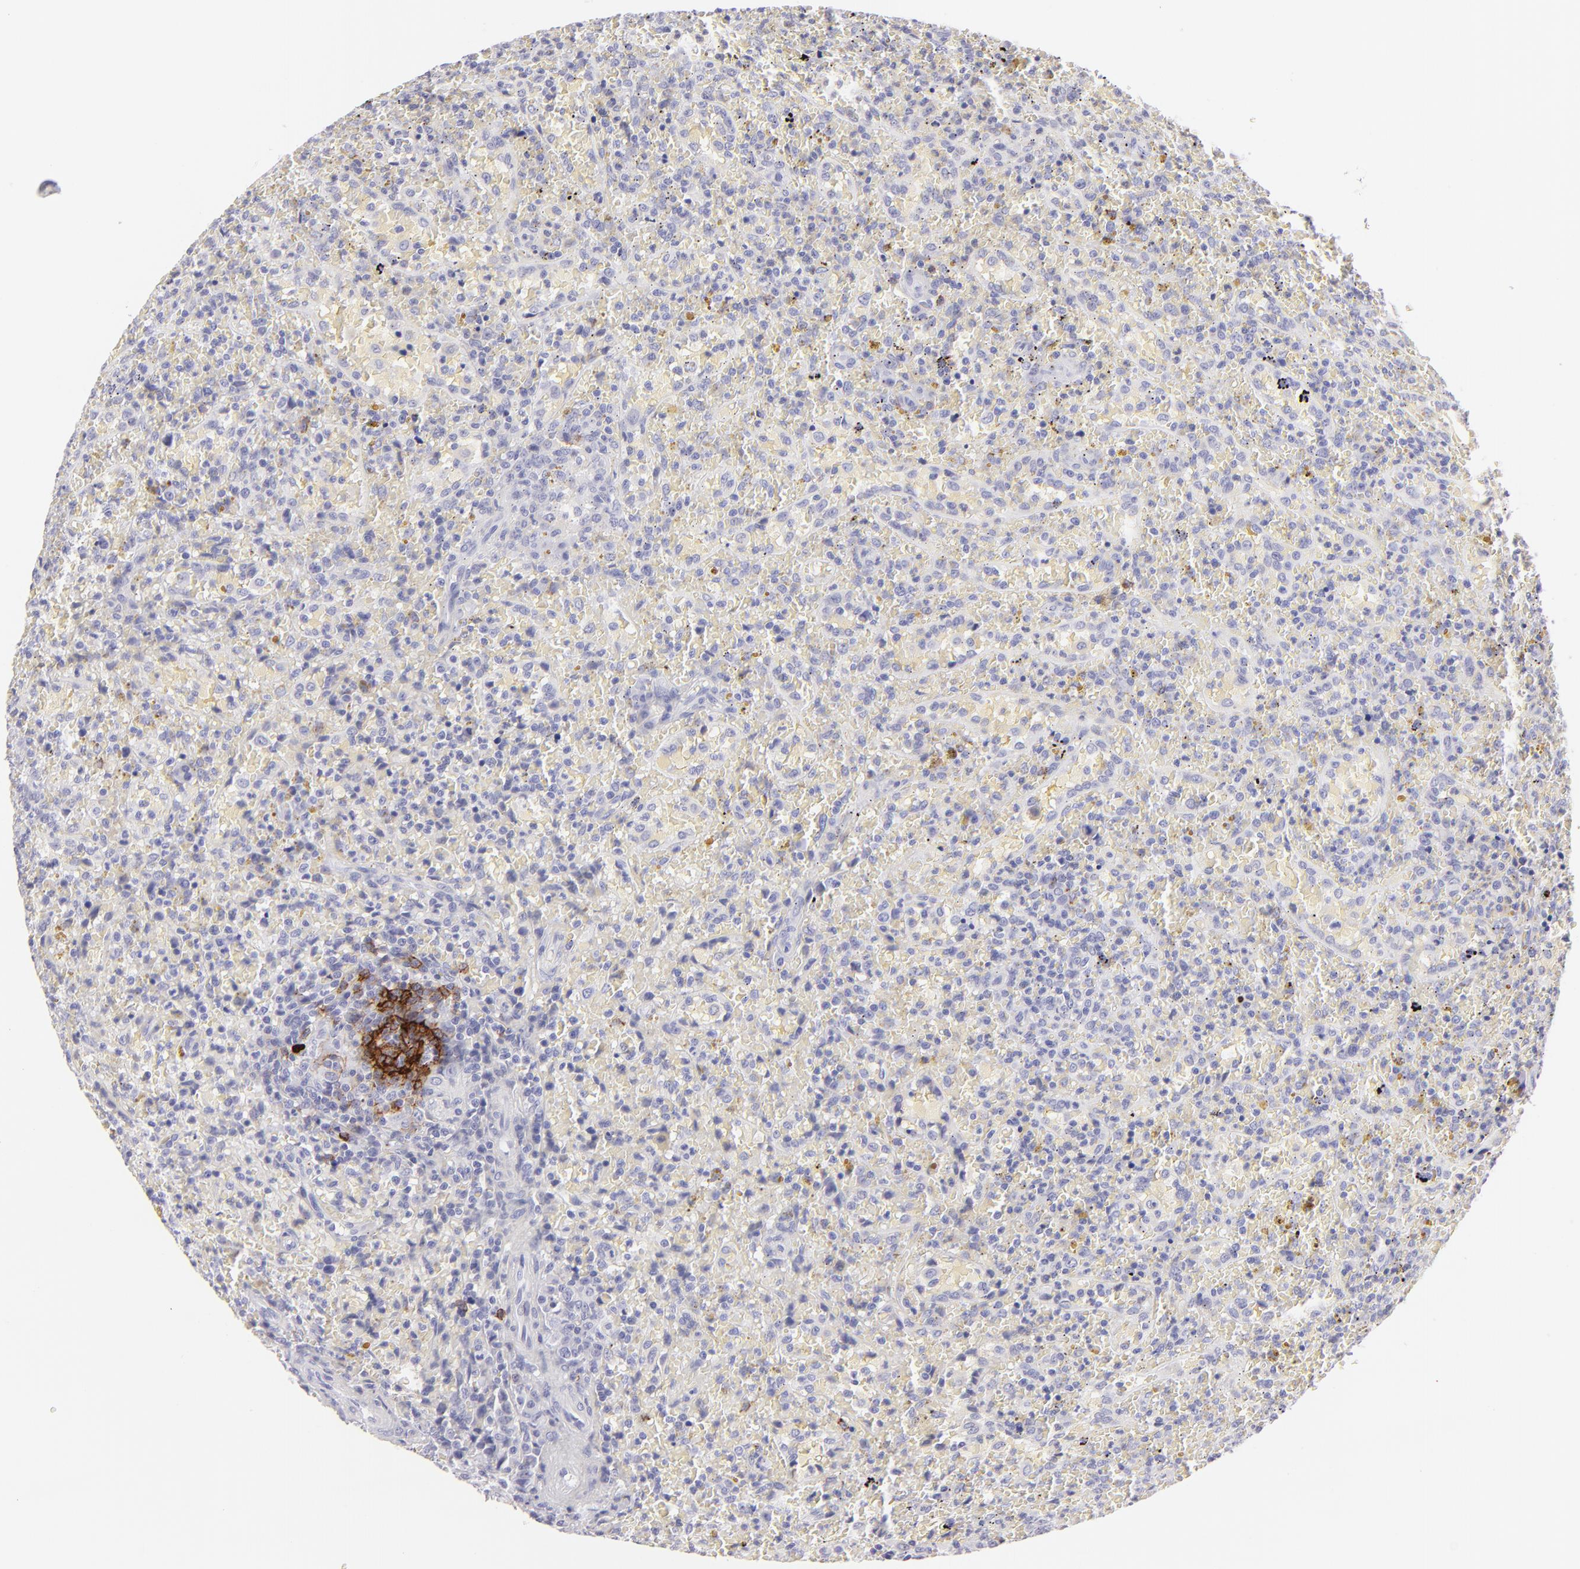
{"staining": {"intensity": "negative", "quantity": "none", "location": "none"}, "tissue": "lymphoma", "cell_type": "Tumor cells", "image_type": "cancer", "snomed": [{"axis": "morphology", "description": "Malignant lymphoma, non-Hodgkin's type, High grade"}, {"axis": "topography", "description": "Spleen"}, {"axis": "topography", "description": "Lymph node"}], "caption": "A histopathology image of human malignant lymphoma, non-Hodgkin's type (high-grade) is negative for staining in tumor cells.", "gene": "FCER2", "patient": {"sex": "female", "age": 70}}